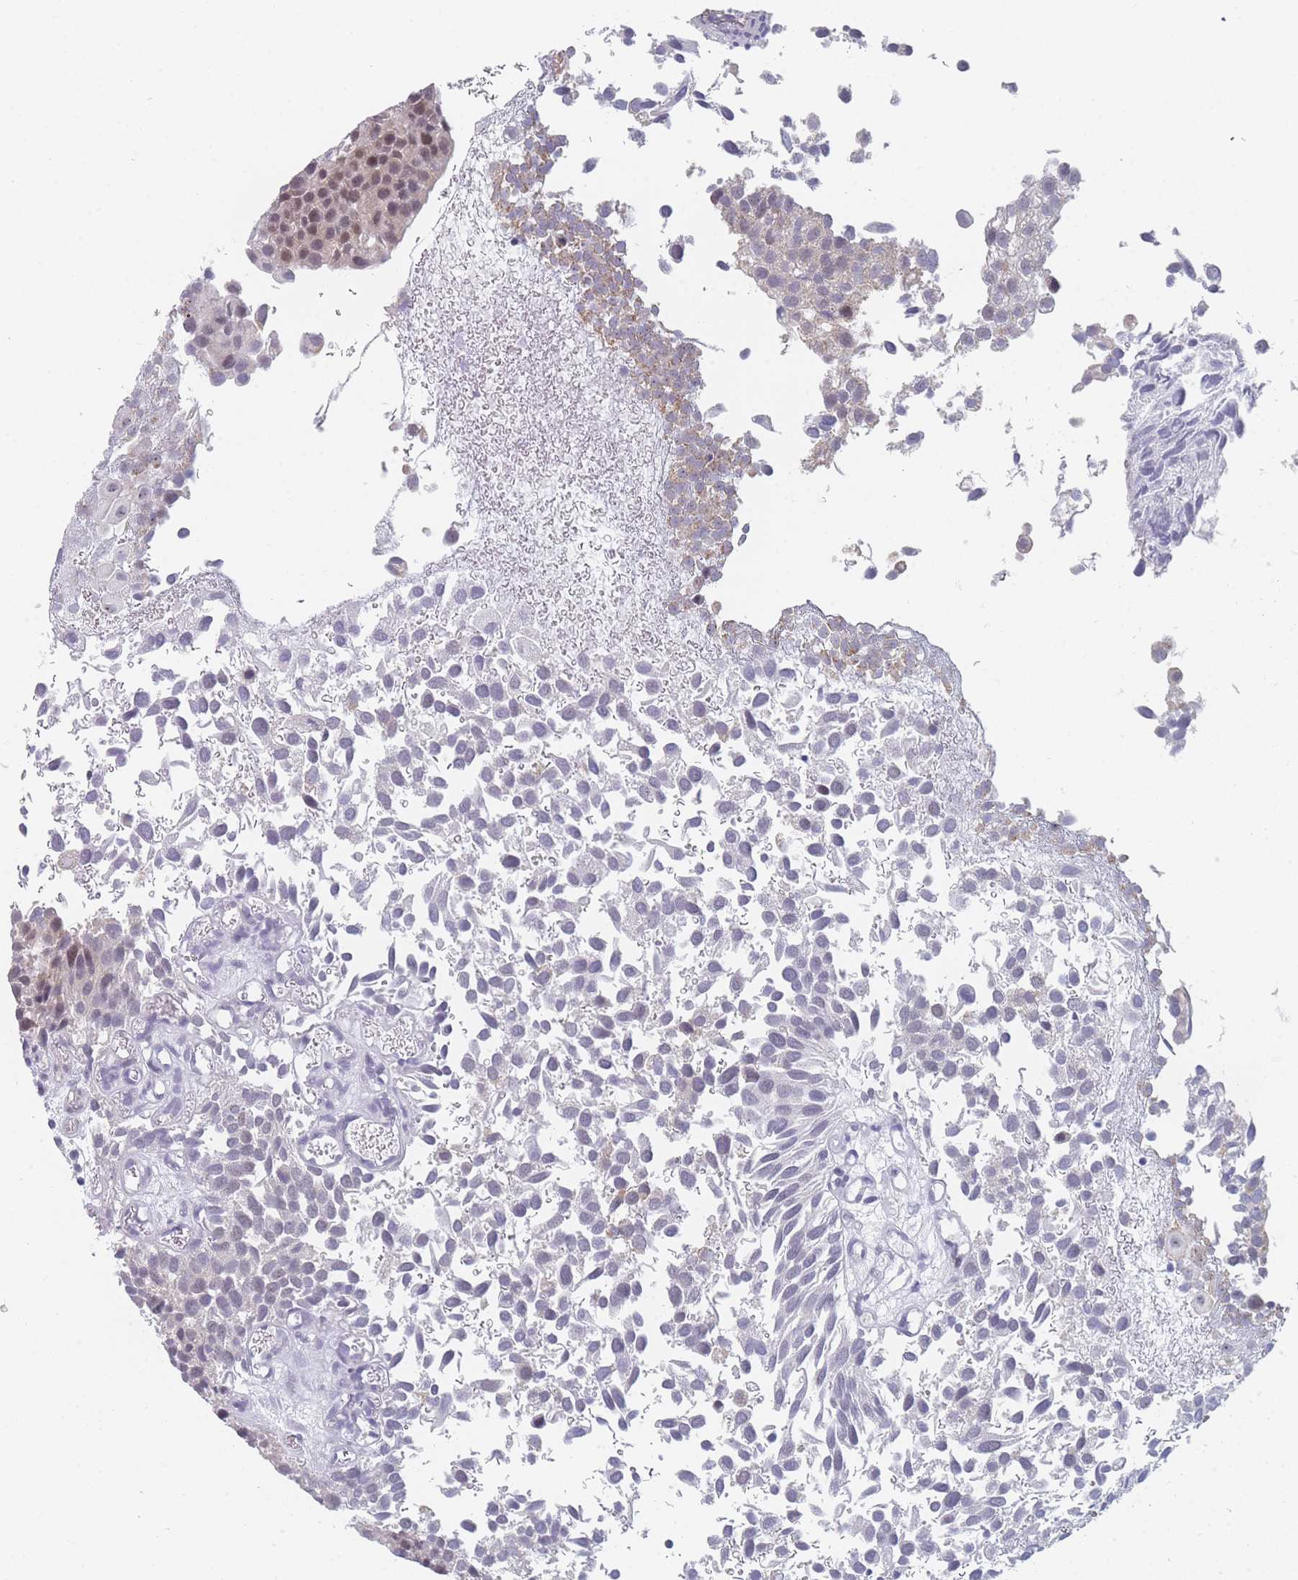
{"staining": {"intensity": "weak", "quantity": "25%-75%", "location": "nuclear"}, "tissue": "urothelial cancer", "cell_type": "Tumor cells", "image_type": "cancer", "snomed": [{"axis": "morphology", "description": "Urothelial carcinoma, Low grade"}, {"axis": "topography", "description": "Urinary bladder"}], "caption": "An image of human urothelial carcinoma (low-grade) stained for a protein displays weak nuclear brown staining in tumor cells.", "gene": "RNF8", "patient": {"sex": "male", "age": 88}}